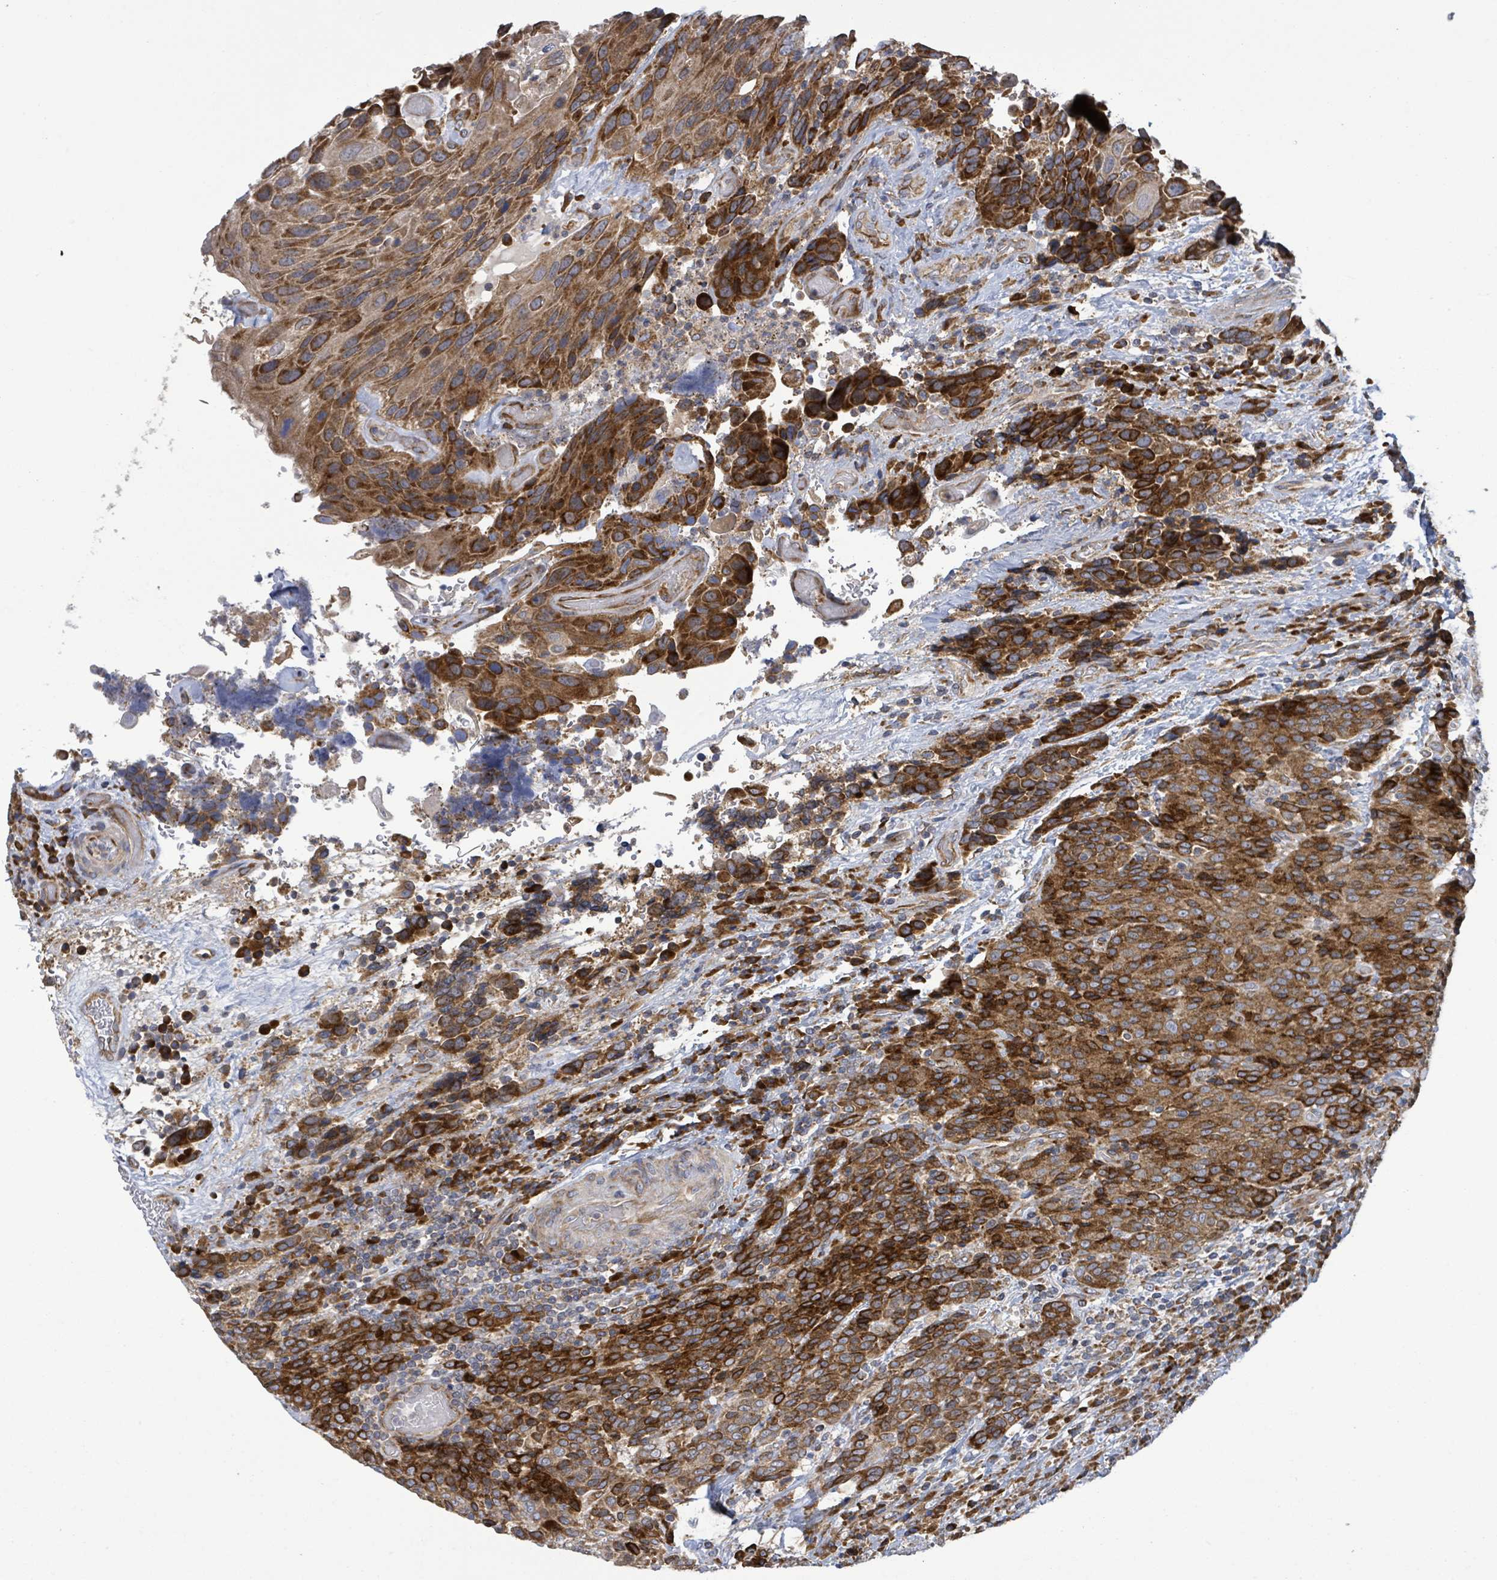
{"staining": {"intensity": "strong", "quantity": "25%-75%", "location": "cytoplasmic/membranous"}, "tissue": "urothelial cancer", "cell_type": "Tumor cells", "image_type": "cancer", "snomed": [{"axis": "morphology", "description": "Urothelial carcinoma, High grade"}, {"axis": "topography", "description": "Urinary bladder"}], "caption": "DAB (3,3'-diaminobenzidine) immunohistochemical staining of urothelial carcinoma (high-grade) shows strong cytoplasmic/membranous protein expression in approximately 25%-75% of tumor cells.", "gene": "NOMO1", "patient": {"sex": "female", "age": 70}}